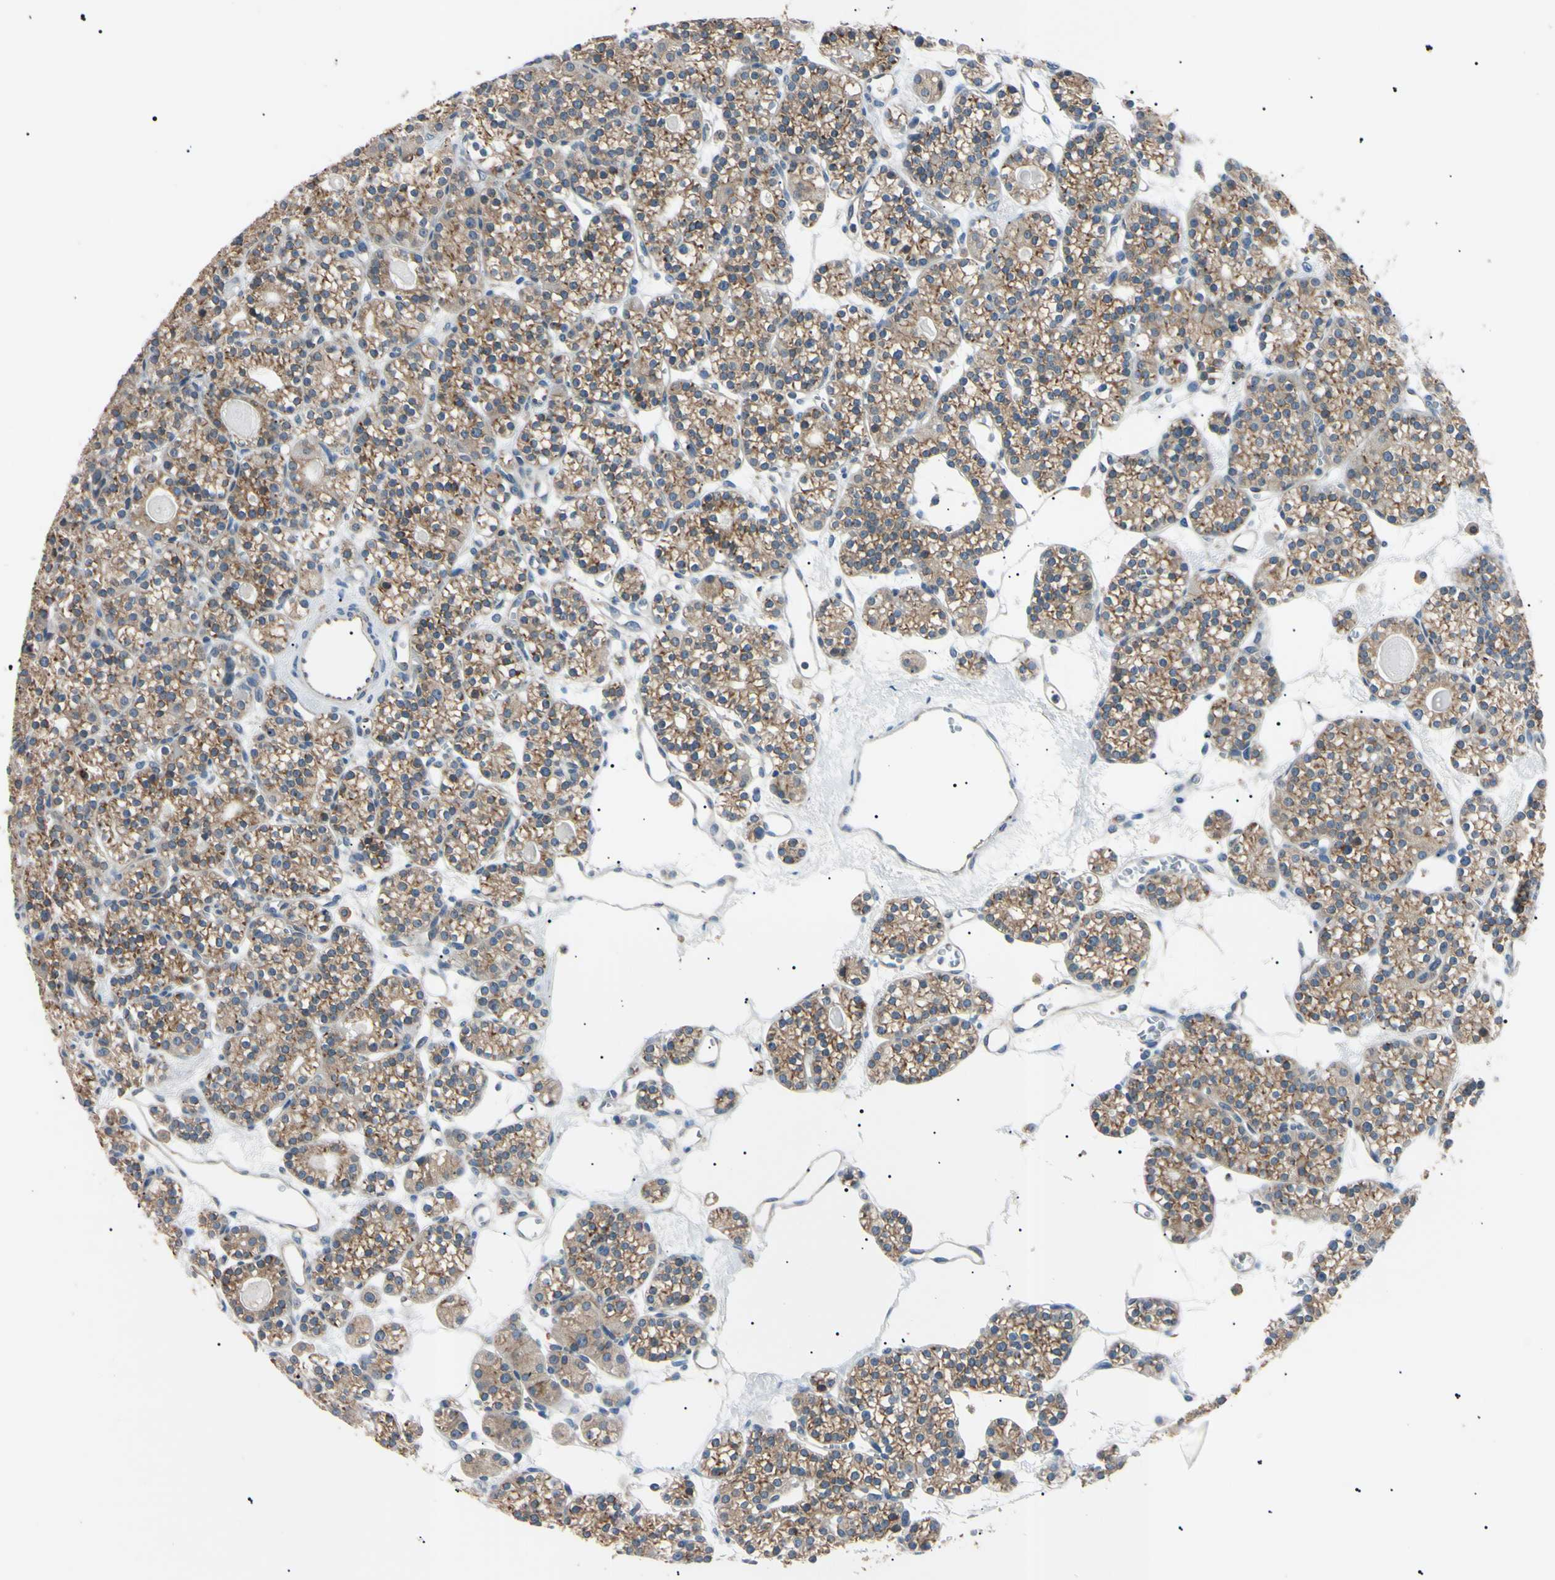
{"staining": {"intensity": "moderate", "quantity": ">75%", "location": "cytoplasmic/membranous"}, "tissue": "parathyroid gland", "cell_type": "Glandular cells", "image_type": "normal", "snomed": [{"axis": "morphology", "description": "Normal tissue, NOS"}, {"axis": "topography", "description": "Parathyroid gland"}], "caption": "This histopathology image demonstrates immunohistochemistry staining of unremarkable parathyroid gland, with medium moderate cytoplasmic/membranous positivity in about >75% of glandular cells.", "gene": "VAPA", "patient": {"sex": "female", "age": 64}}